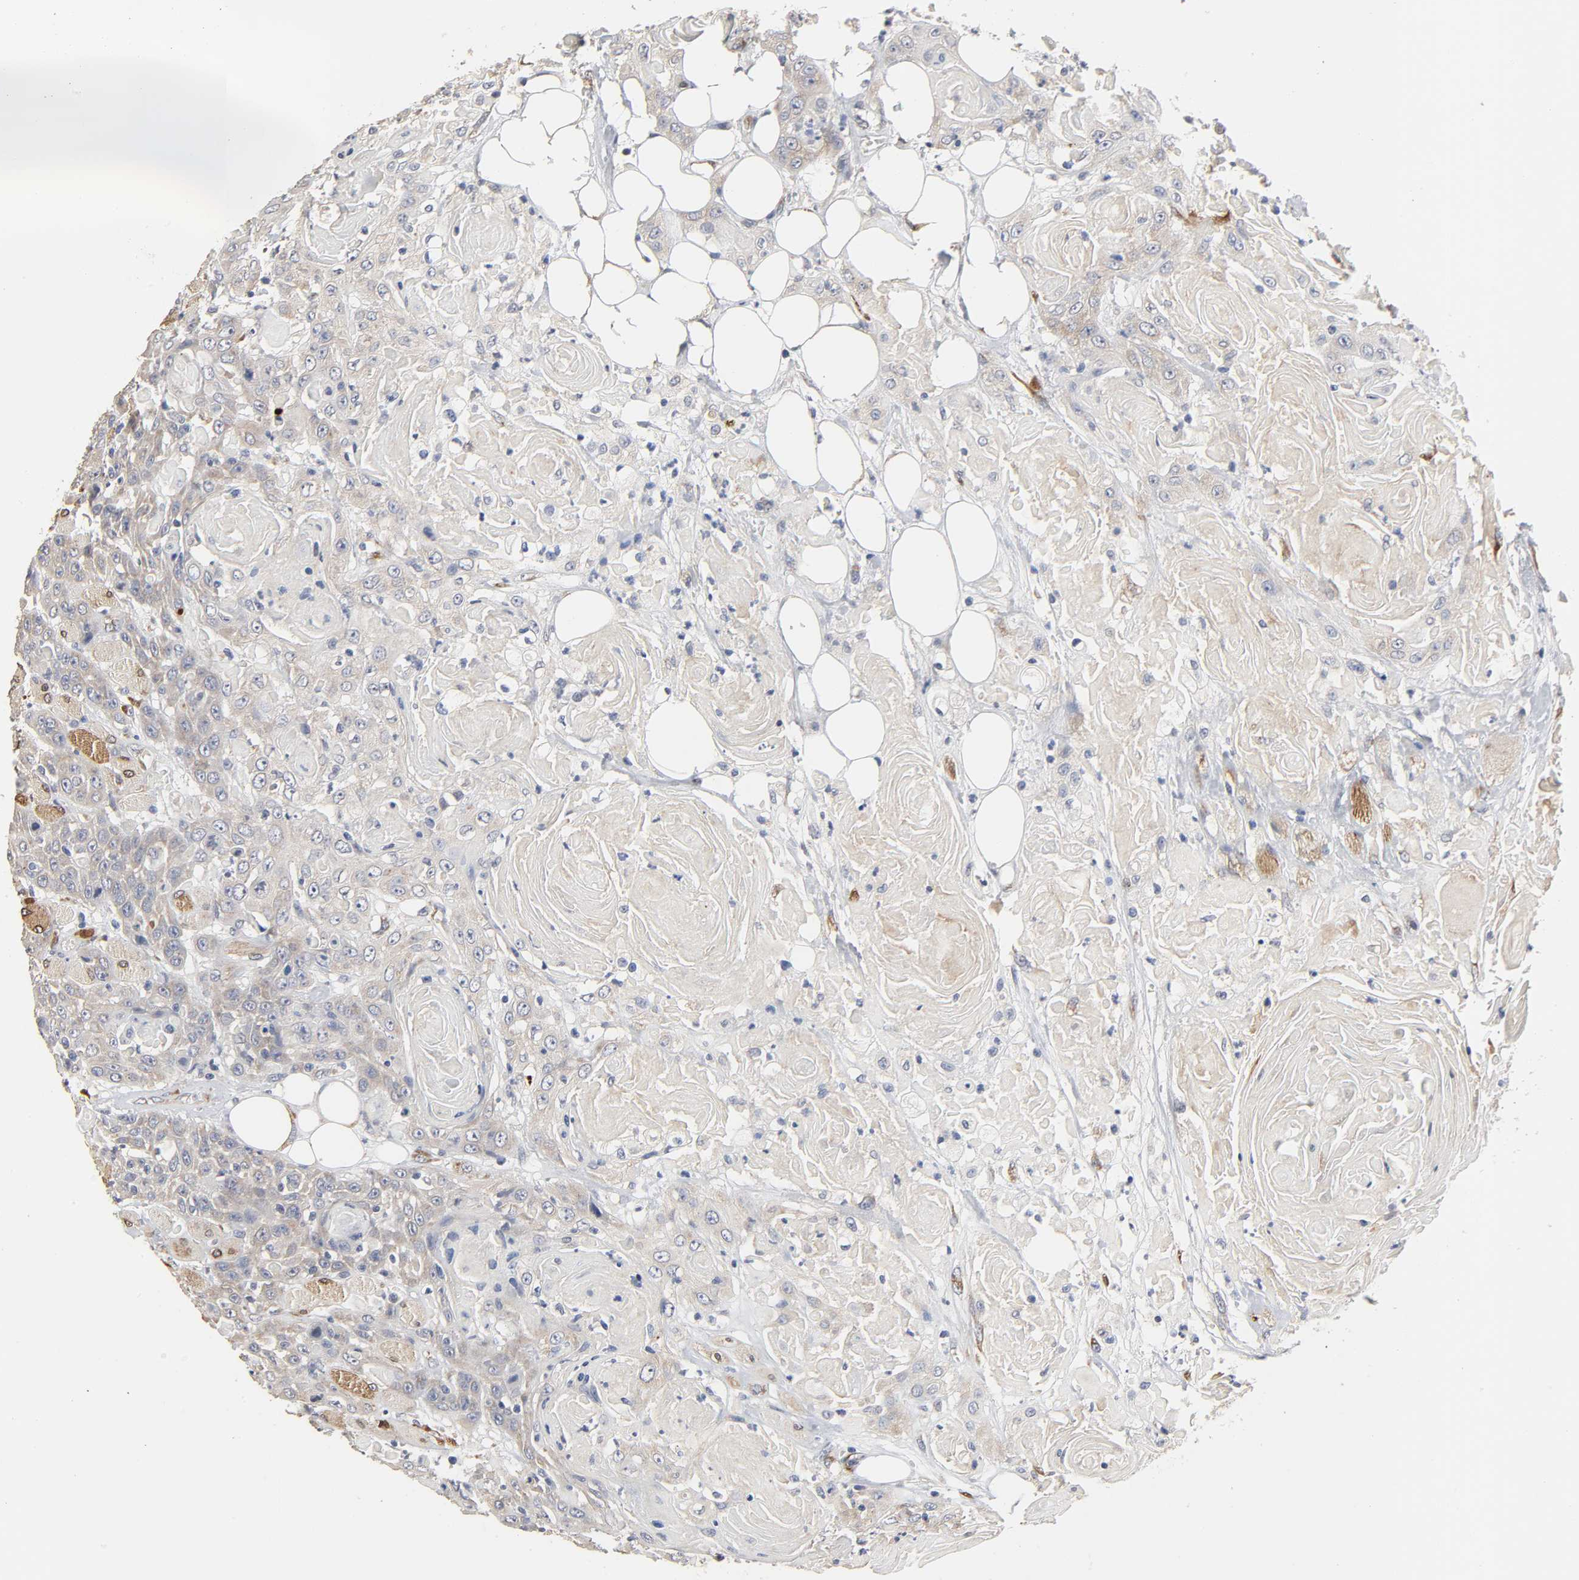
{"staining": {"intensity": "weak", "quantity": "25%-75%", "location": "cytoplasmic/membranous"}, "tissue": "head and neck cancer", "cell_type": "Tumor cells", "image_type": "cancer", "snomed": [{"axis": "morphology", "description": "Squamous cell carcinoma, NOS"}, {"axis": "topography", "description": "Head-Neck"}], "caption": "Immunohistochemical staining of human squamous cell carcinoma (head and neck) displays low levels of weak cytoplasmic/membranous positivity in approximately 25%-75% of tumor cells.", "gene": "HDLBP", "patient": {"sex": "female", "age": 84}}